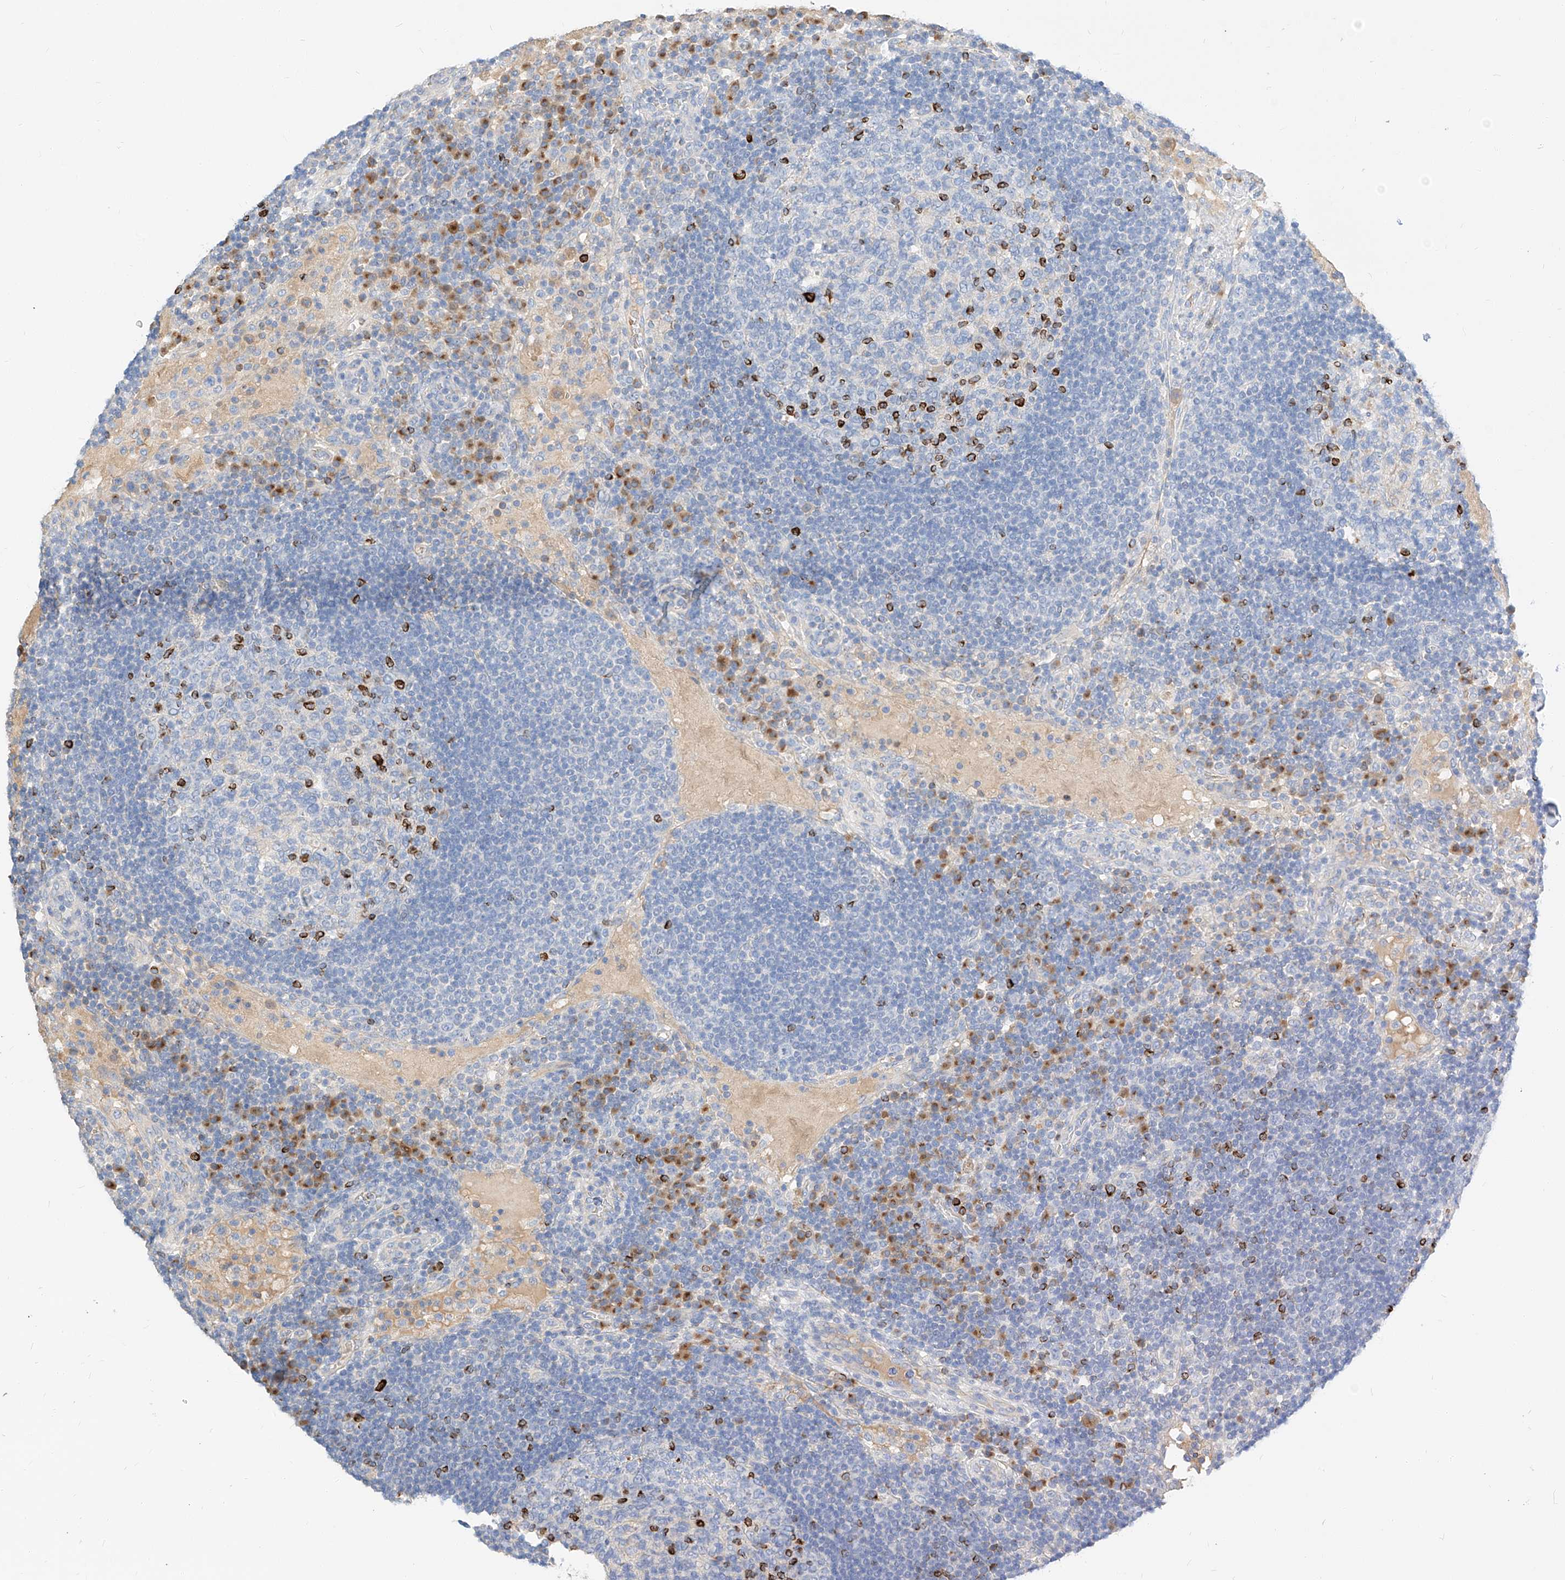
{"staining": {"intensity": "strong", "quantity": "<25%", "location": "cytoplasmic/membranous"}, "tissue": "lymph node", "cell_type": "Germinal center cells", "image_type": "normal", "snomed": [{"axis": "morphology", "description": "Normal tissue, NOS"}, {"axis": "topography", "description": "Lymph node"}], "caption": "The image exhibits staining of benign lymph node, revealing strong cytoplasmic/membranous protein positivity (brown color) within germinal center cells.", "gene": "MAP7", "patient": {"sex": "female", "age": 53}}